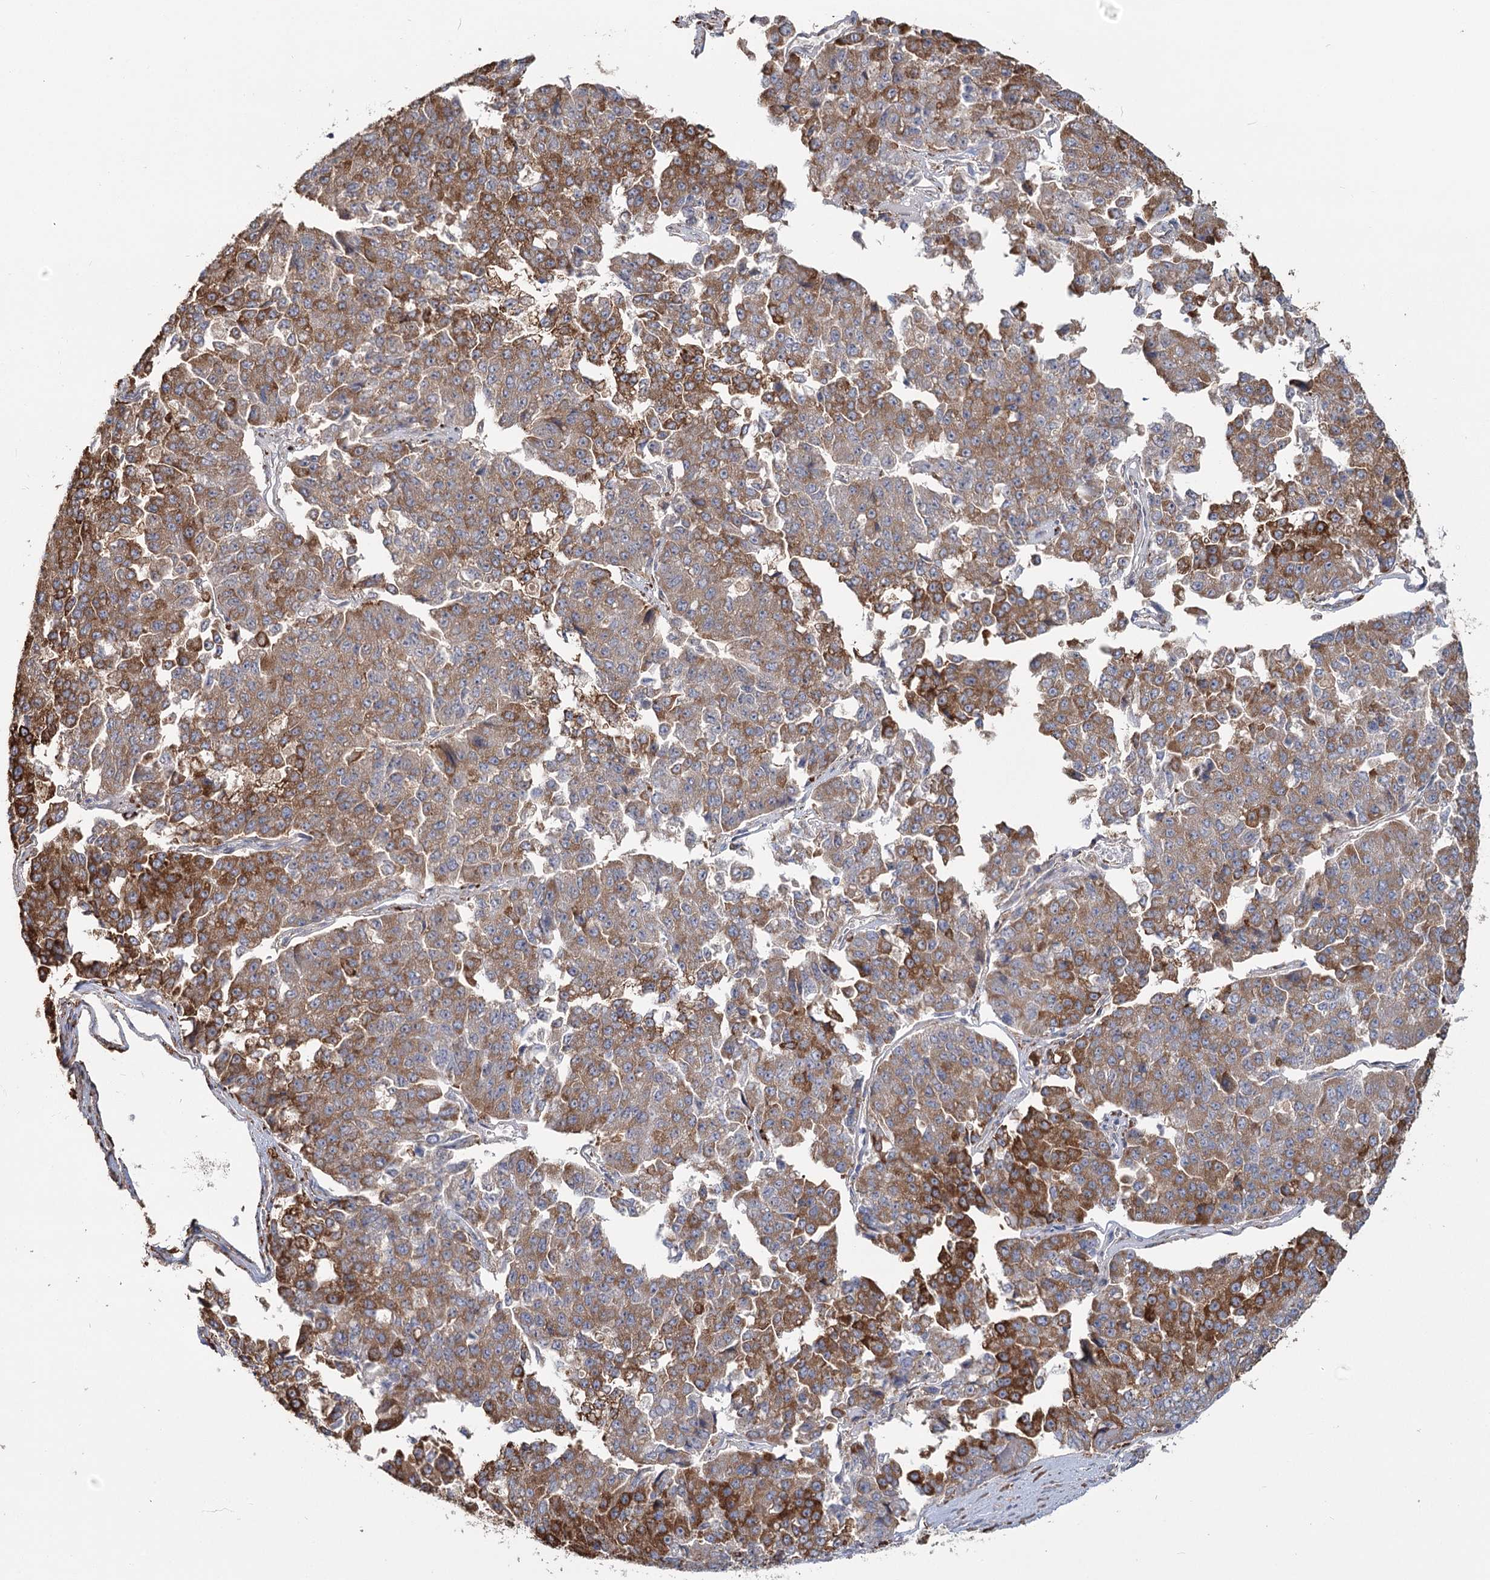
{"staining": {"intensity": "moderate", "quantity": ">75%", "location": "cytoplasmic/membranous"}, "tissue": "pancreatic cancer", "cell_type": "Tumor cells", "image_type": "cancer", "snomed": [{"axis": "morphology", "description": "Adenocarcinoma, NOS"}, {"axis": "topography", "description": "Pancreas"}], "caption": "Immunohistochemical staining of human adenocarcinoma (pancreatic) demonstrates medium levels of moderate cytoplasmic/membranous expression in about >75% of tumor cells. The staining was performed using DAB to visualize the protein expression in brown, while the nuclei were stained in blue with hematoxylin (Magnification: 20x).", "gene": "ZCCHC9", "patient": {"sex": "male", "age": 50}}